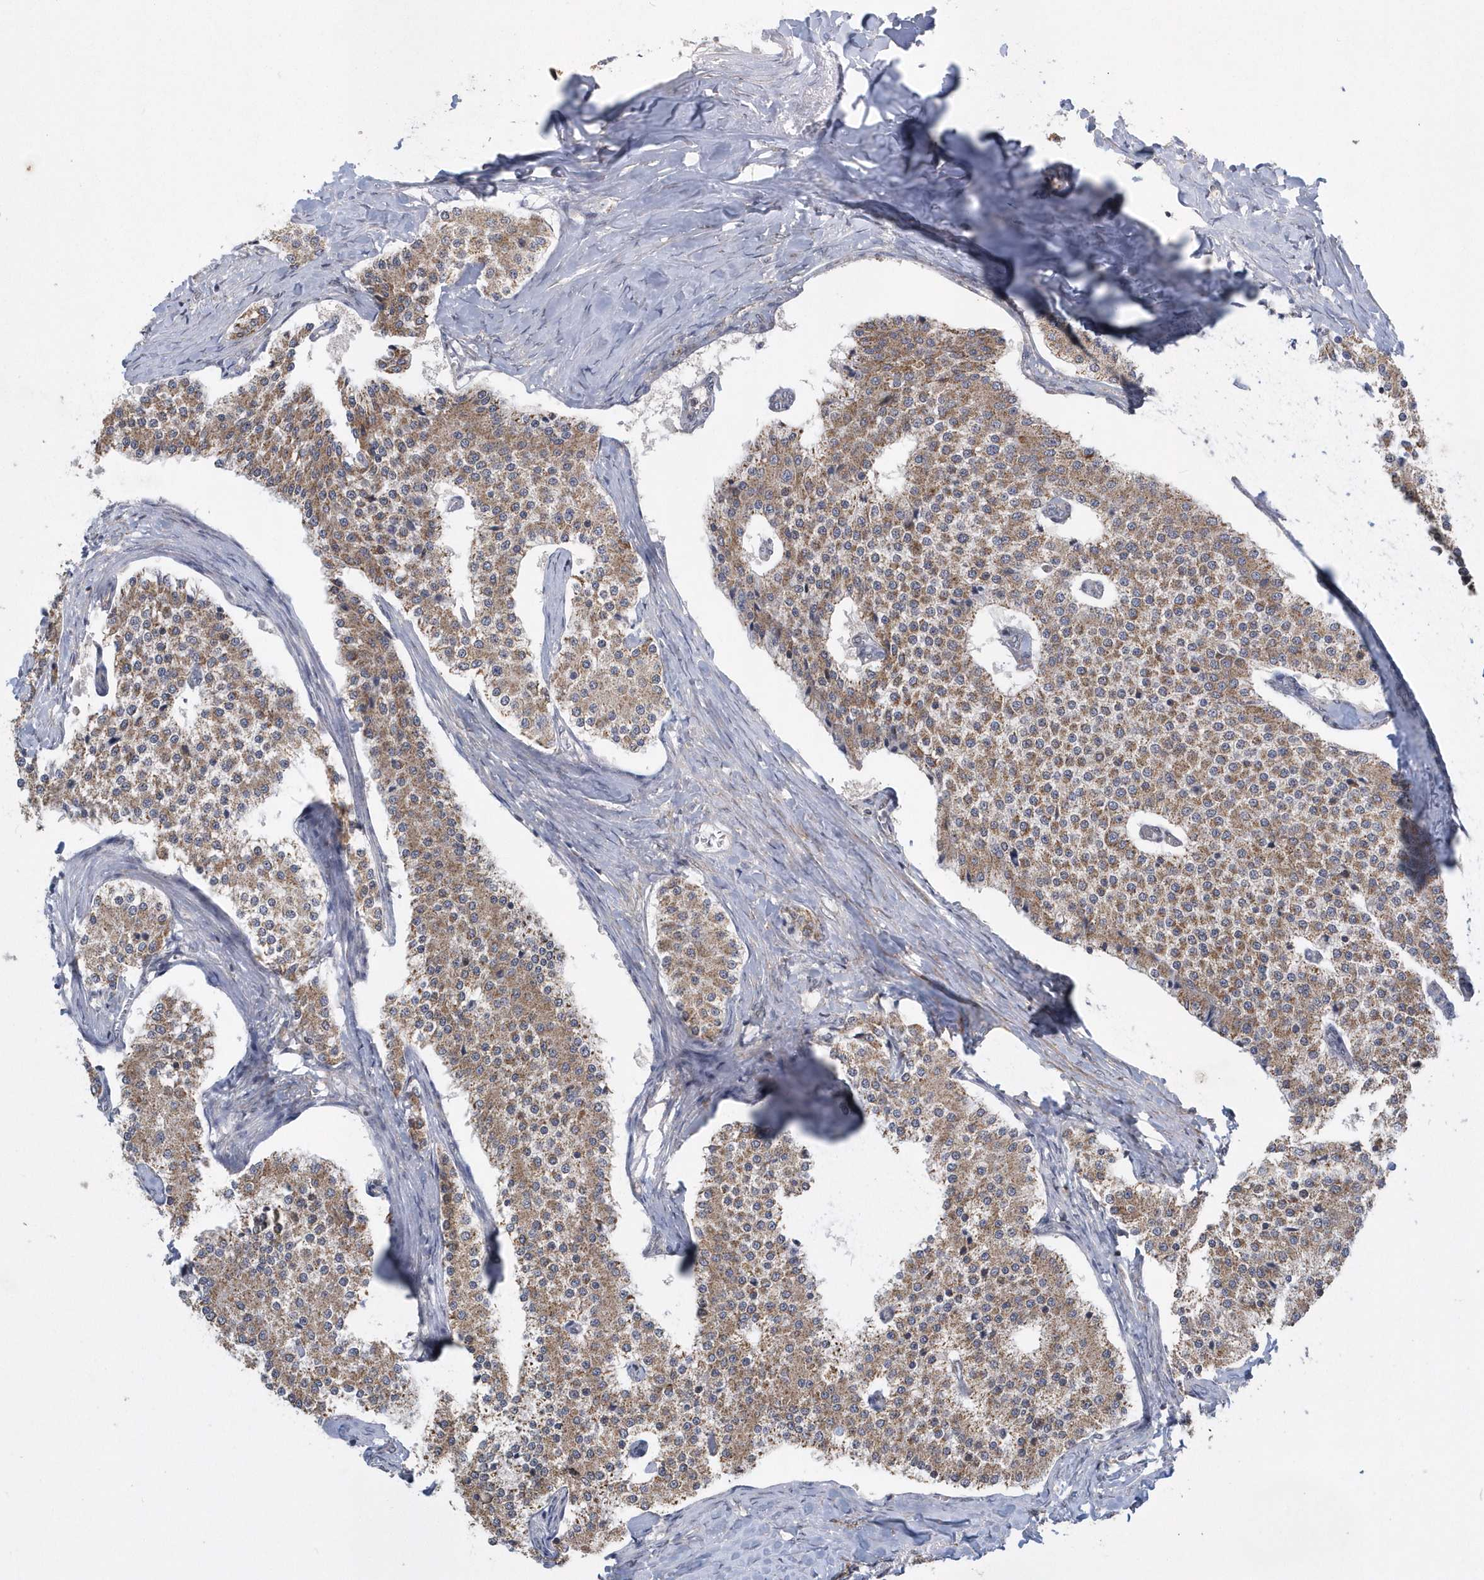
{"staining": {"intensity": "moderate", "quantity": ">75%", "location": "cytoplasmic/membranous"}, "tissue": "carcinoid", "cell_type": "Tumor cells", "image_type": "cancer", "snomed": [{"axis": "morphology", "description": "Carcinoid, malignant, NOS"}, {"axis": "topography", "description": "Colon"}], "caption": "This histopathology image exhibits immunohistochemistry staining of human carcinoid, with medium moderate cytoplasmic/membranous expression in approximately >75% of tumor cells.", "gene": "SLX9", "patient": {"sex": "female", "age": 52}}